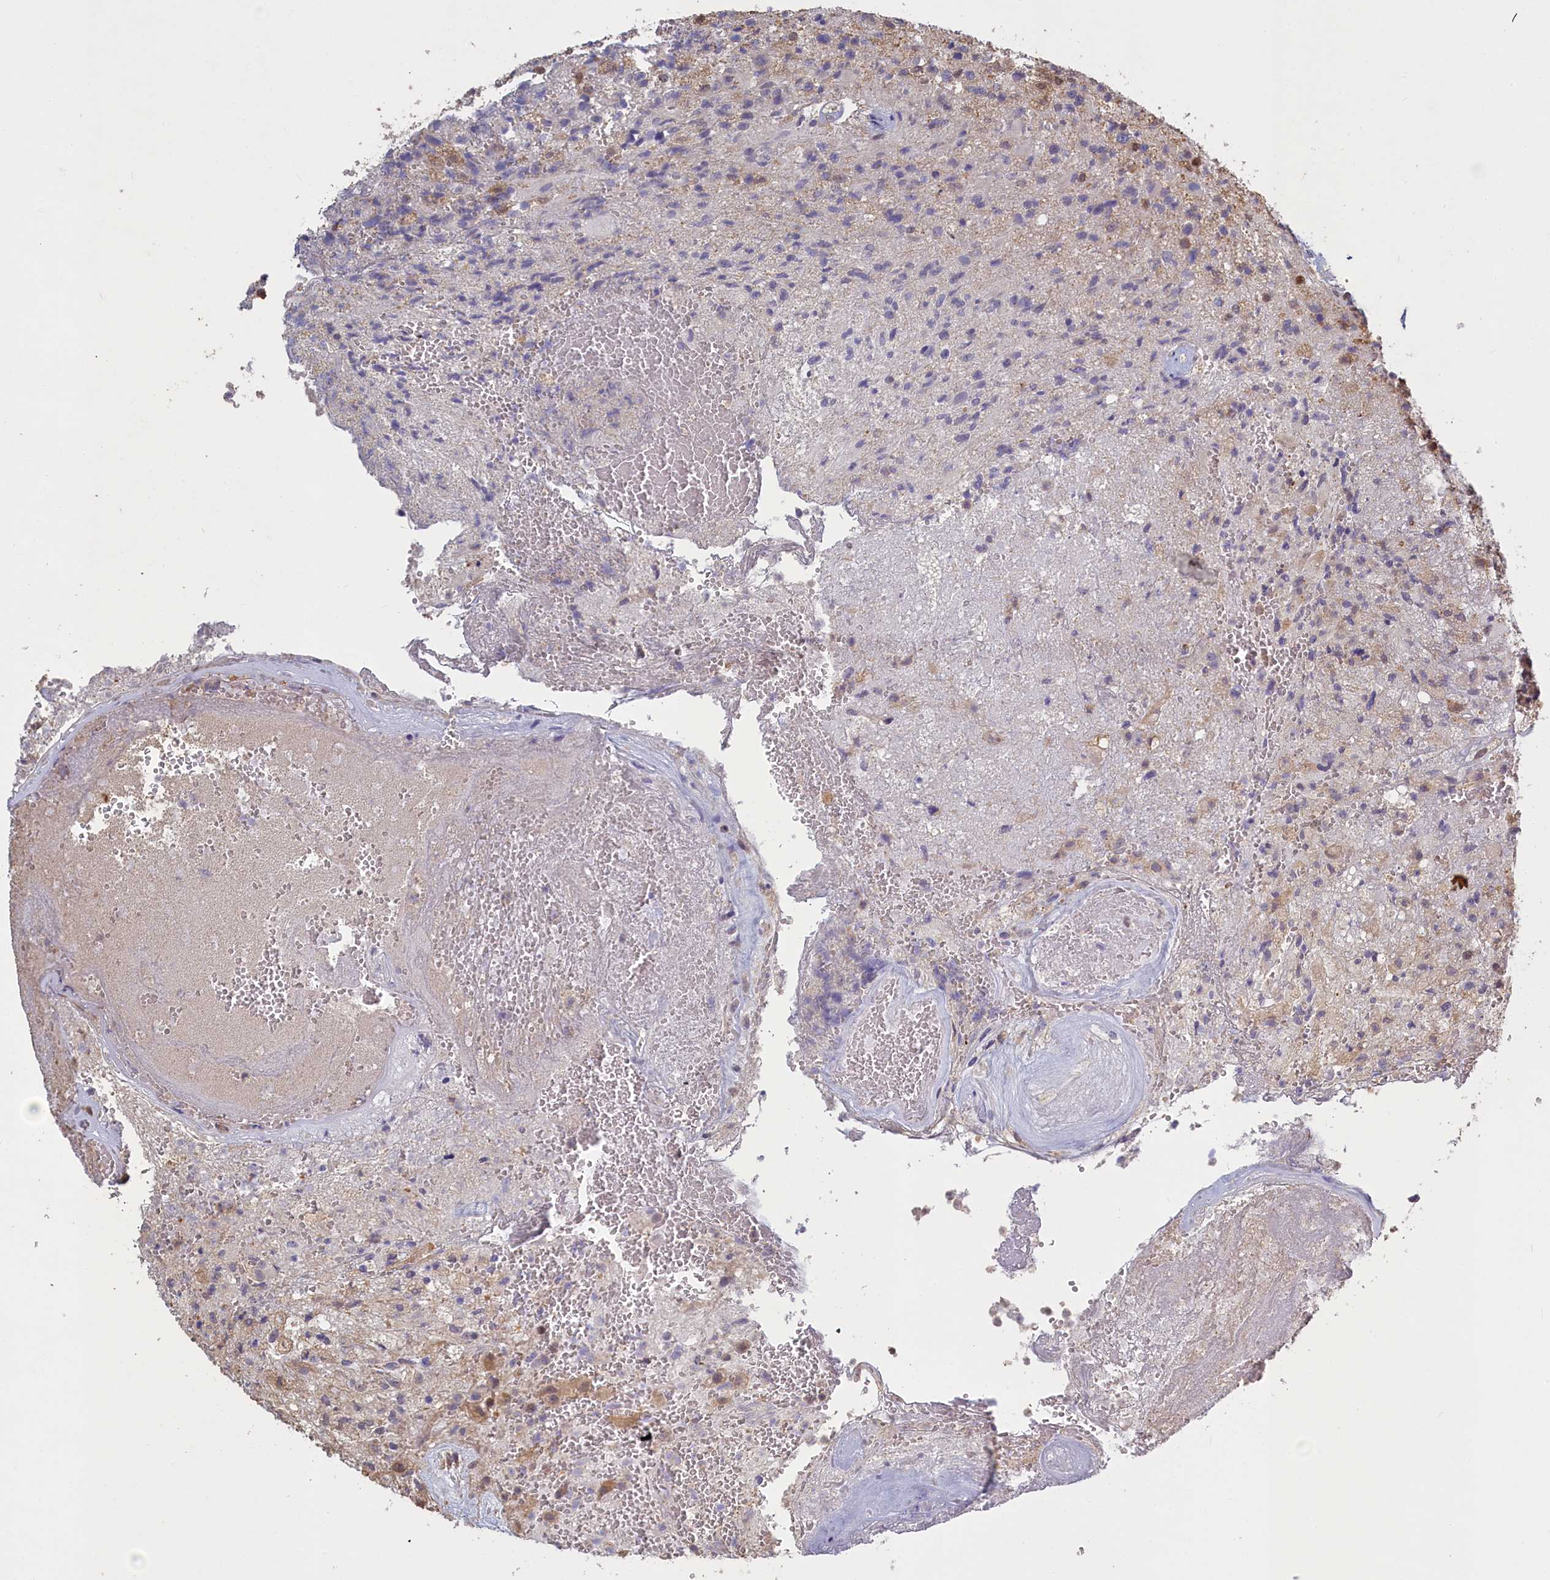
{"staining": {"intensity": "negative", "quantity": "none", "location": "none"}, "tissue": "glioma", "cell_type": "Tumor cells", "image_type": "cancer", "snomed": [{"axis": "morphology", "description": "Glioma, malignant, High grade"}, {"axis": "topography", "description": "Brain"}], "caption": "High magnification brightfield microscopy of malignant glioma (high-grade) stained with DAB (3,3'-diaminobenzidine) (brown) and counterstained with hematoxylin (blue): tumor cells show no significant staining.", "gene": "UCHL3", "patient": {"sex": "male", "age": 56}}